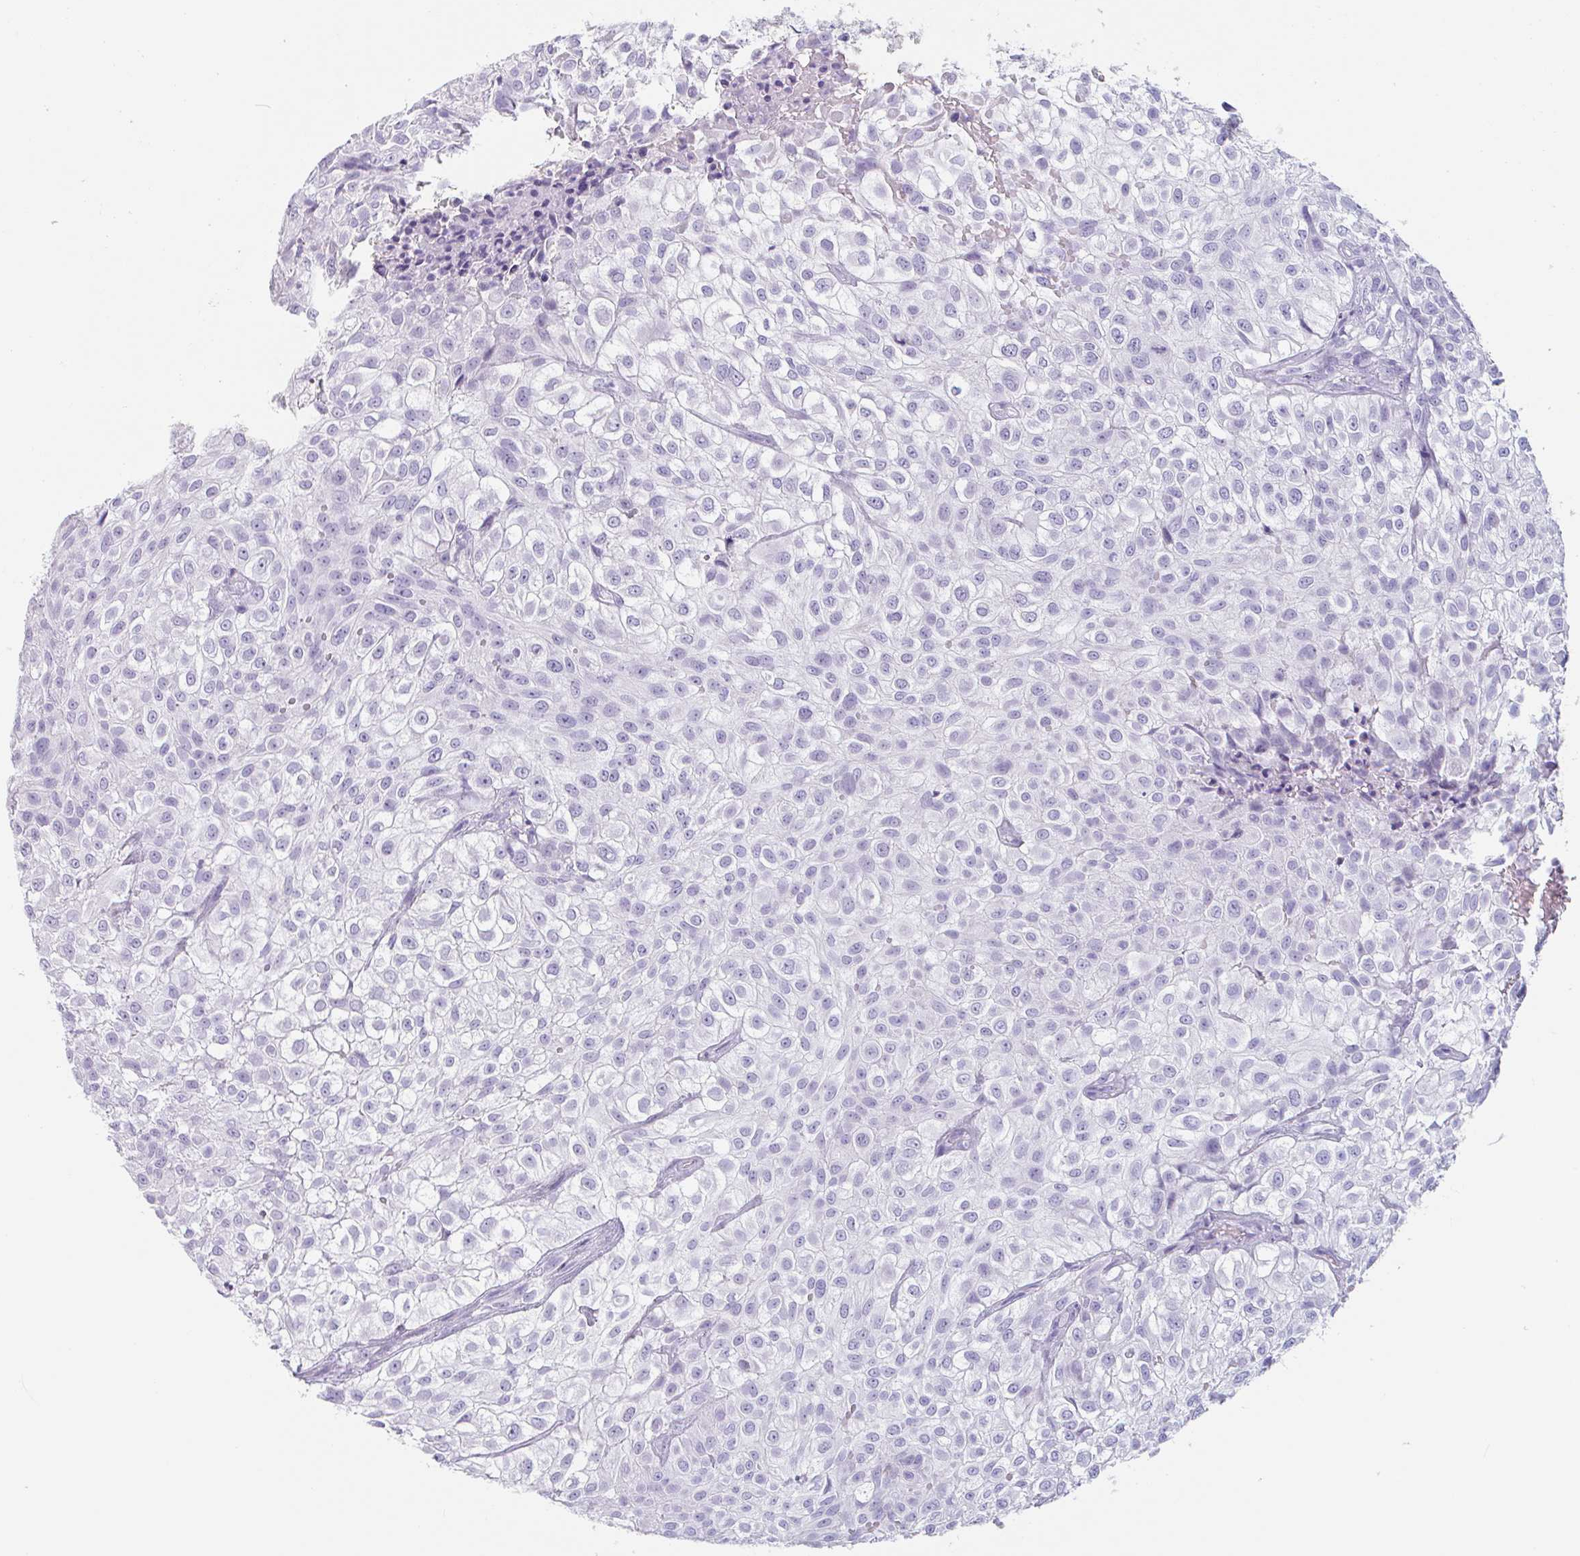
{"staining": {"intensity": "negative", "quantity": "none", "location": "none"}, "tissue": "urothelial cancer", "cell_type": "Tumor cells", "image_type": "cancer", "snomed": [{"axis": "morphology", "description": "Urothelial carcinoma, High grade"}, {"axis": "topography", "description": "Urinary bladder"}], "caption": "Image shows no protein expression in tumor cells of urothelial cancer tissue.", "gene": "EMC4", "patient": {"sex": "male", "age": 56}}